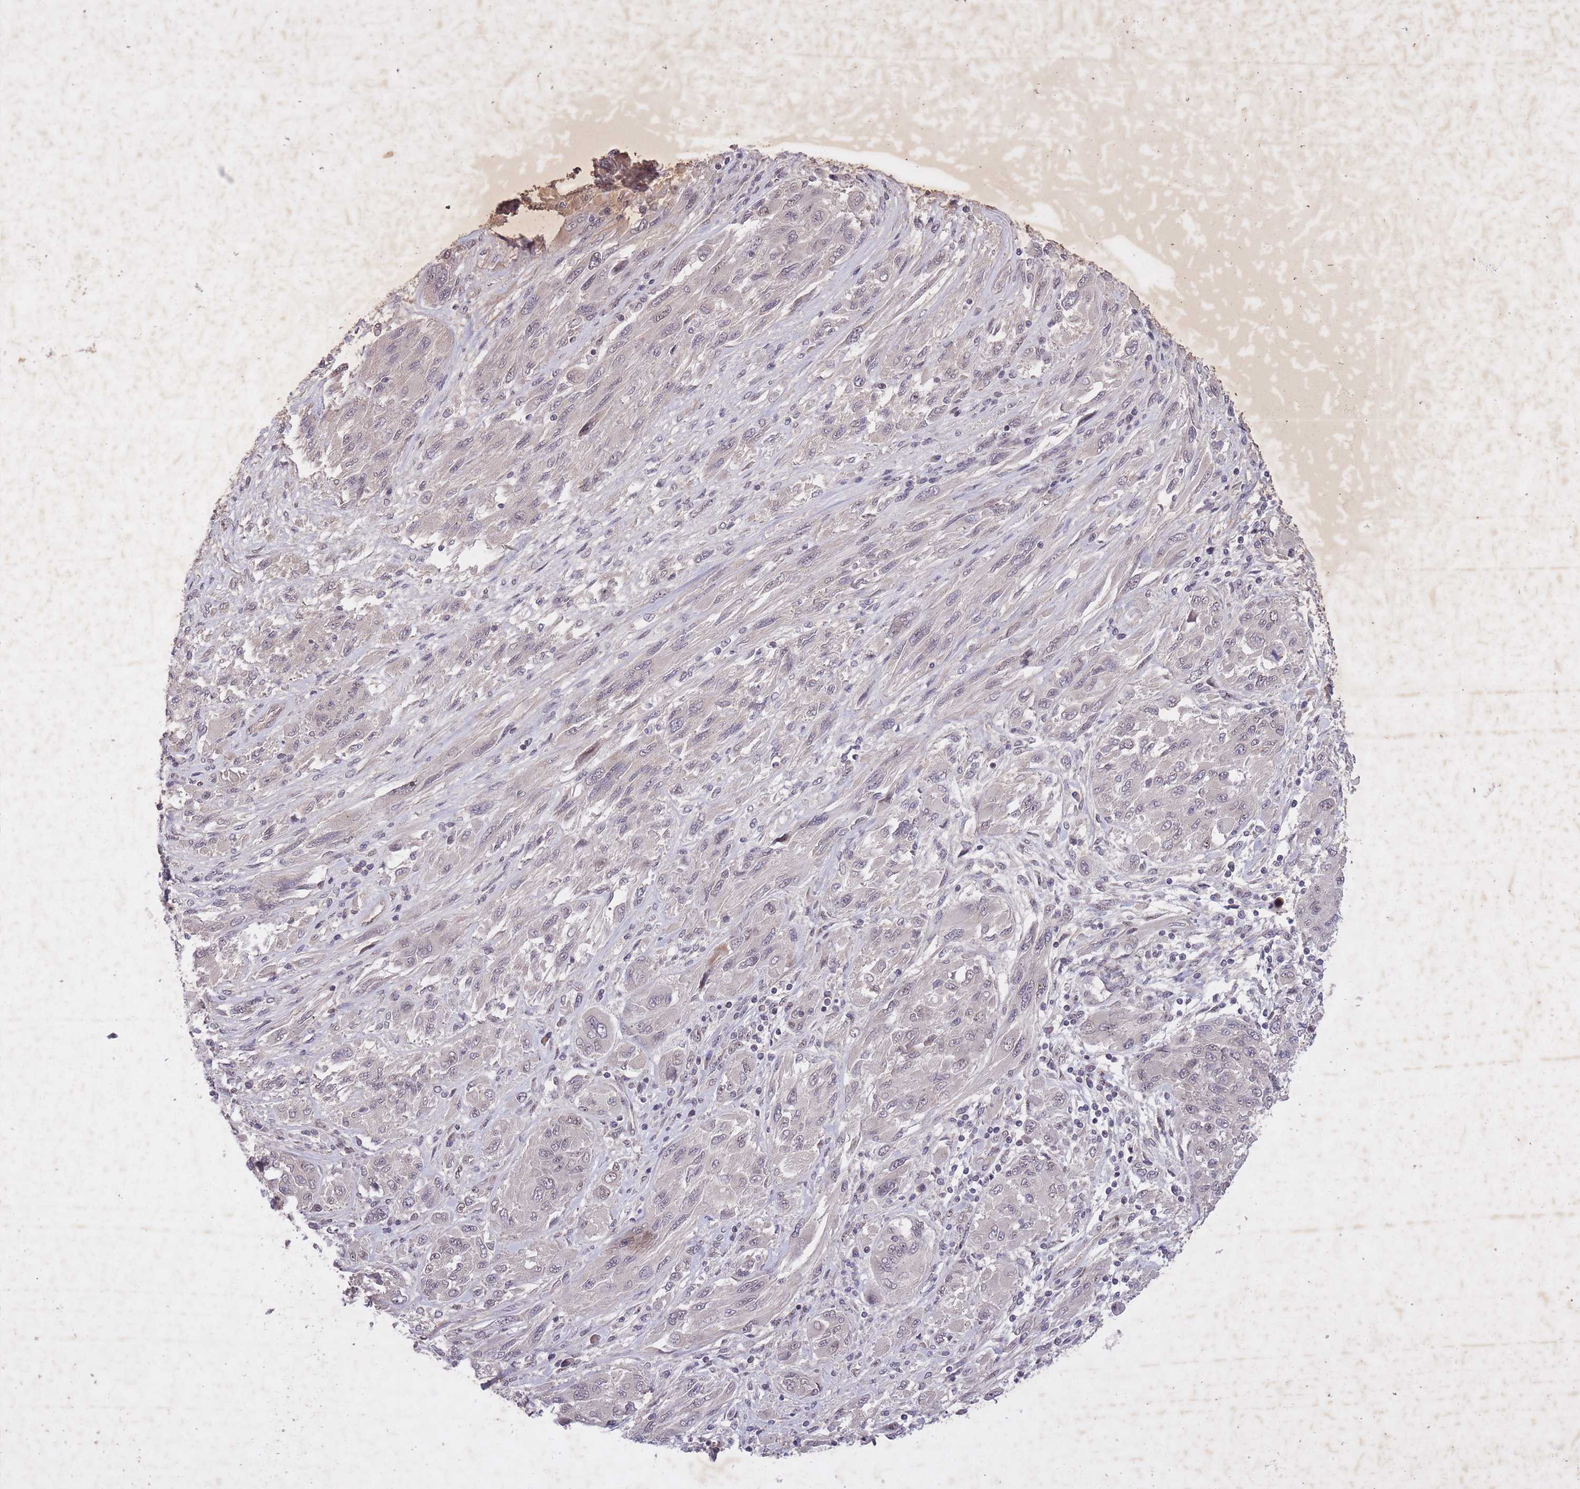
{"staining": {"intensity": "negative", "quantity": "none", "location": "none"}, "tissue": "melanoma", "cell_type": "Tumor cells", "image_type": "cancer", "snomed": [{"axis": "morphology", "description": "Malignant melanoma, NOS"}, {"axis": "topography", "description": "Skin"}], "caption": "High power microscopy micrograph of an immunohistochemistry (IHC) photomicrograph of malignant melanoma, revealing no significant expression in tumor cells.", "gene": "CBX6", "patient": {"sex": "female", "age": 91}}